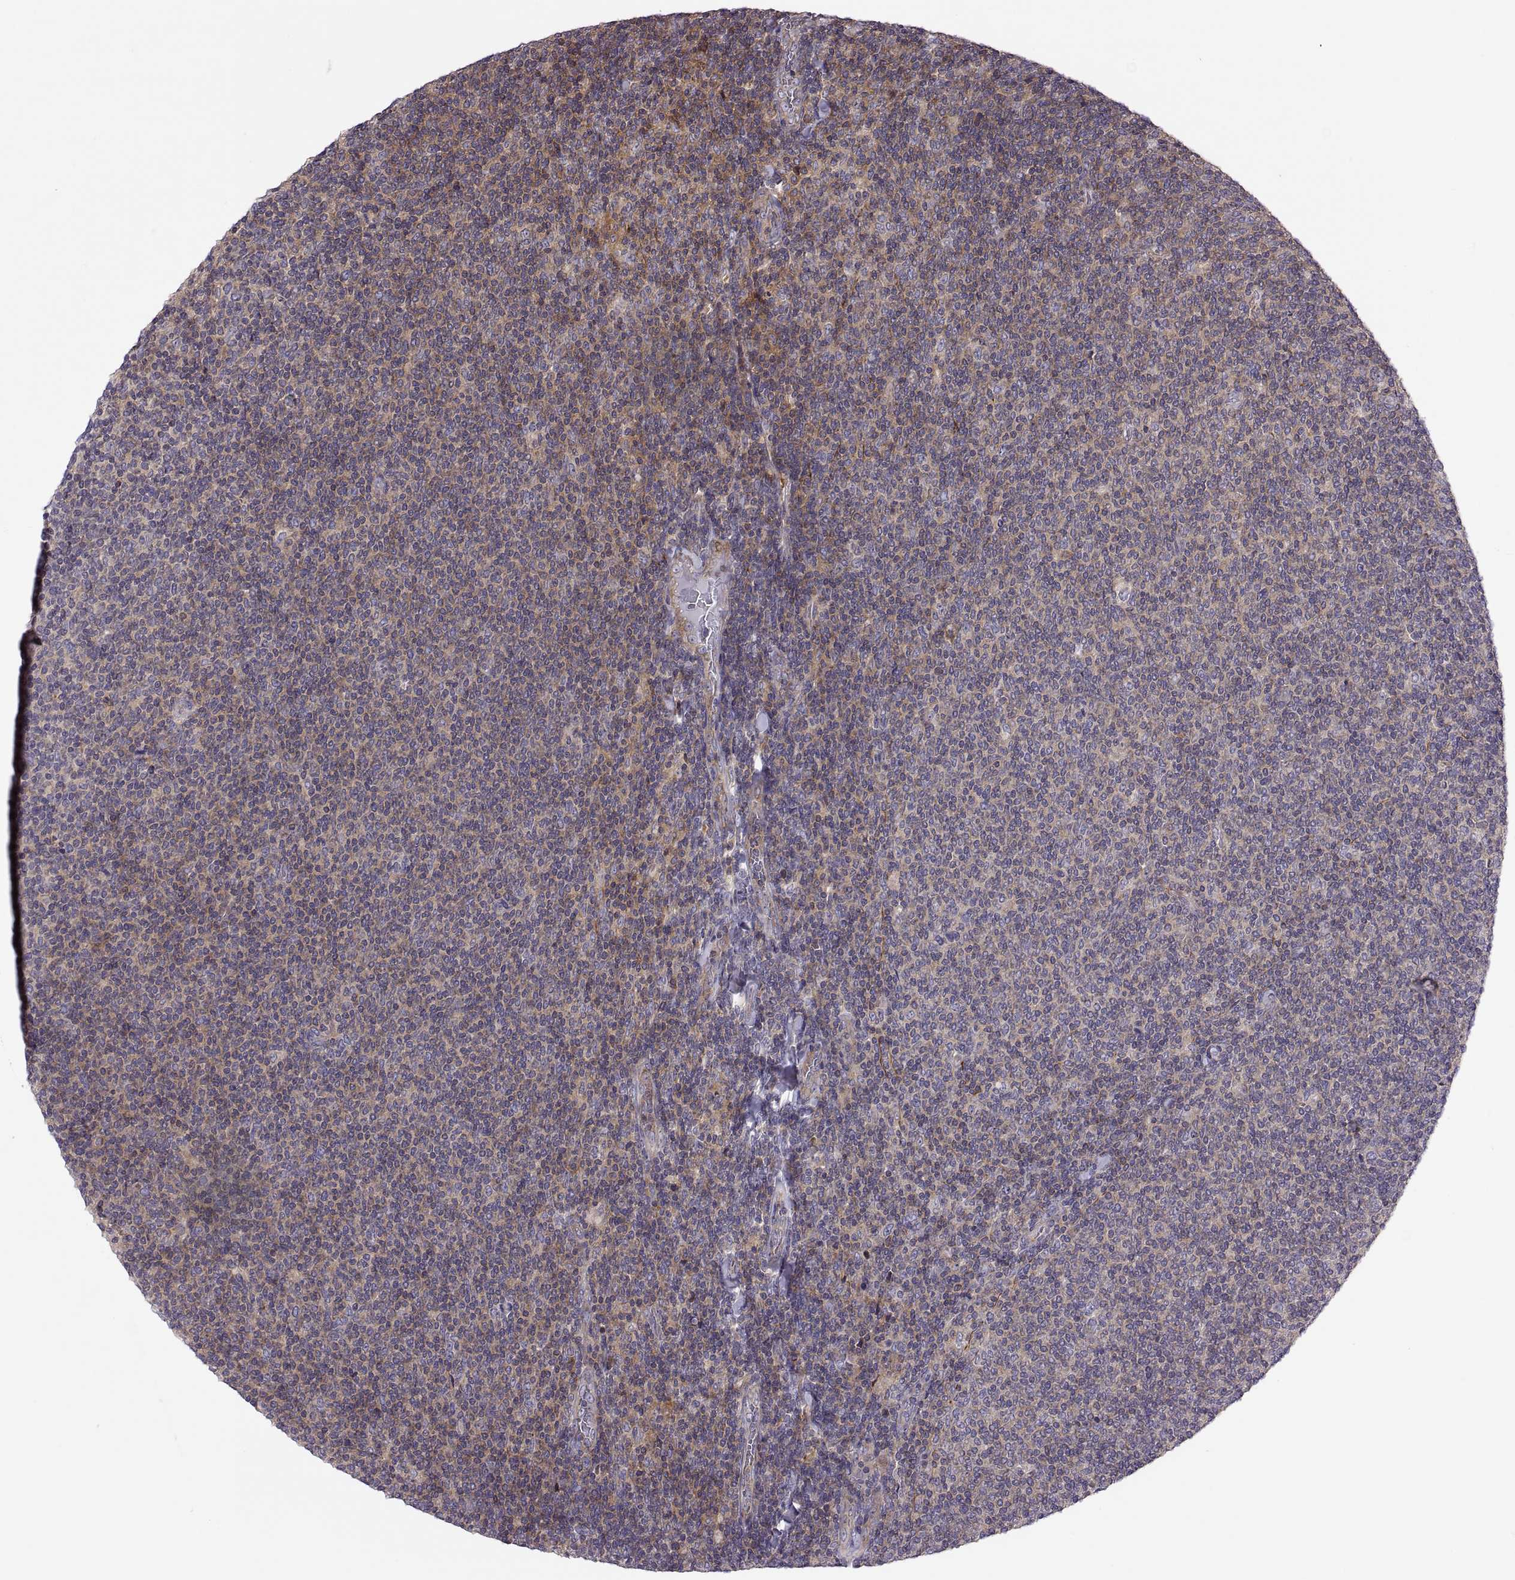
{"staining": {"intensity": "weak", "quantity": "25%-75%", "location": "cytoplasmic/membranous"}, "tissue": "lymphoma", "cell_type": "Tumor cells", "image_type": "cancer", "snomed": [{"axis": "morphology", "description": "Malignant lymphoma, non-Hodgkin's type, Low grade"}, {"axis": "topography", "description": "Lymph node"}], "caption": "A brown stain labels weak cytoplasmic/membranous staining of a protein in human lymphoma tumor cells. (DAB (3,3'-diaminobenzidine) IHC with brightfield microscopy, high magnification).", "gene": "SPATA32", "patient": {"sex": "male", "age": 52}}